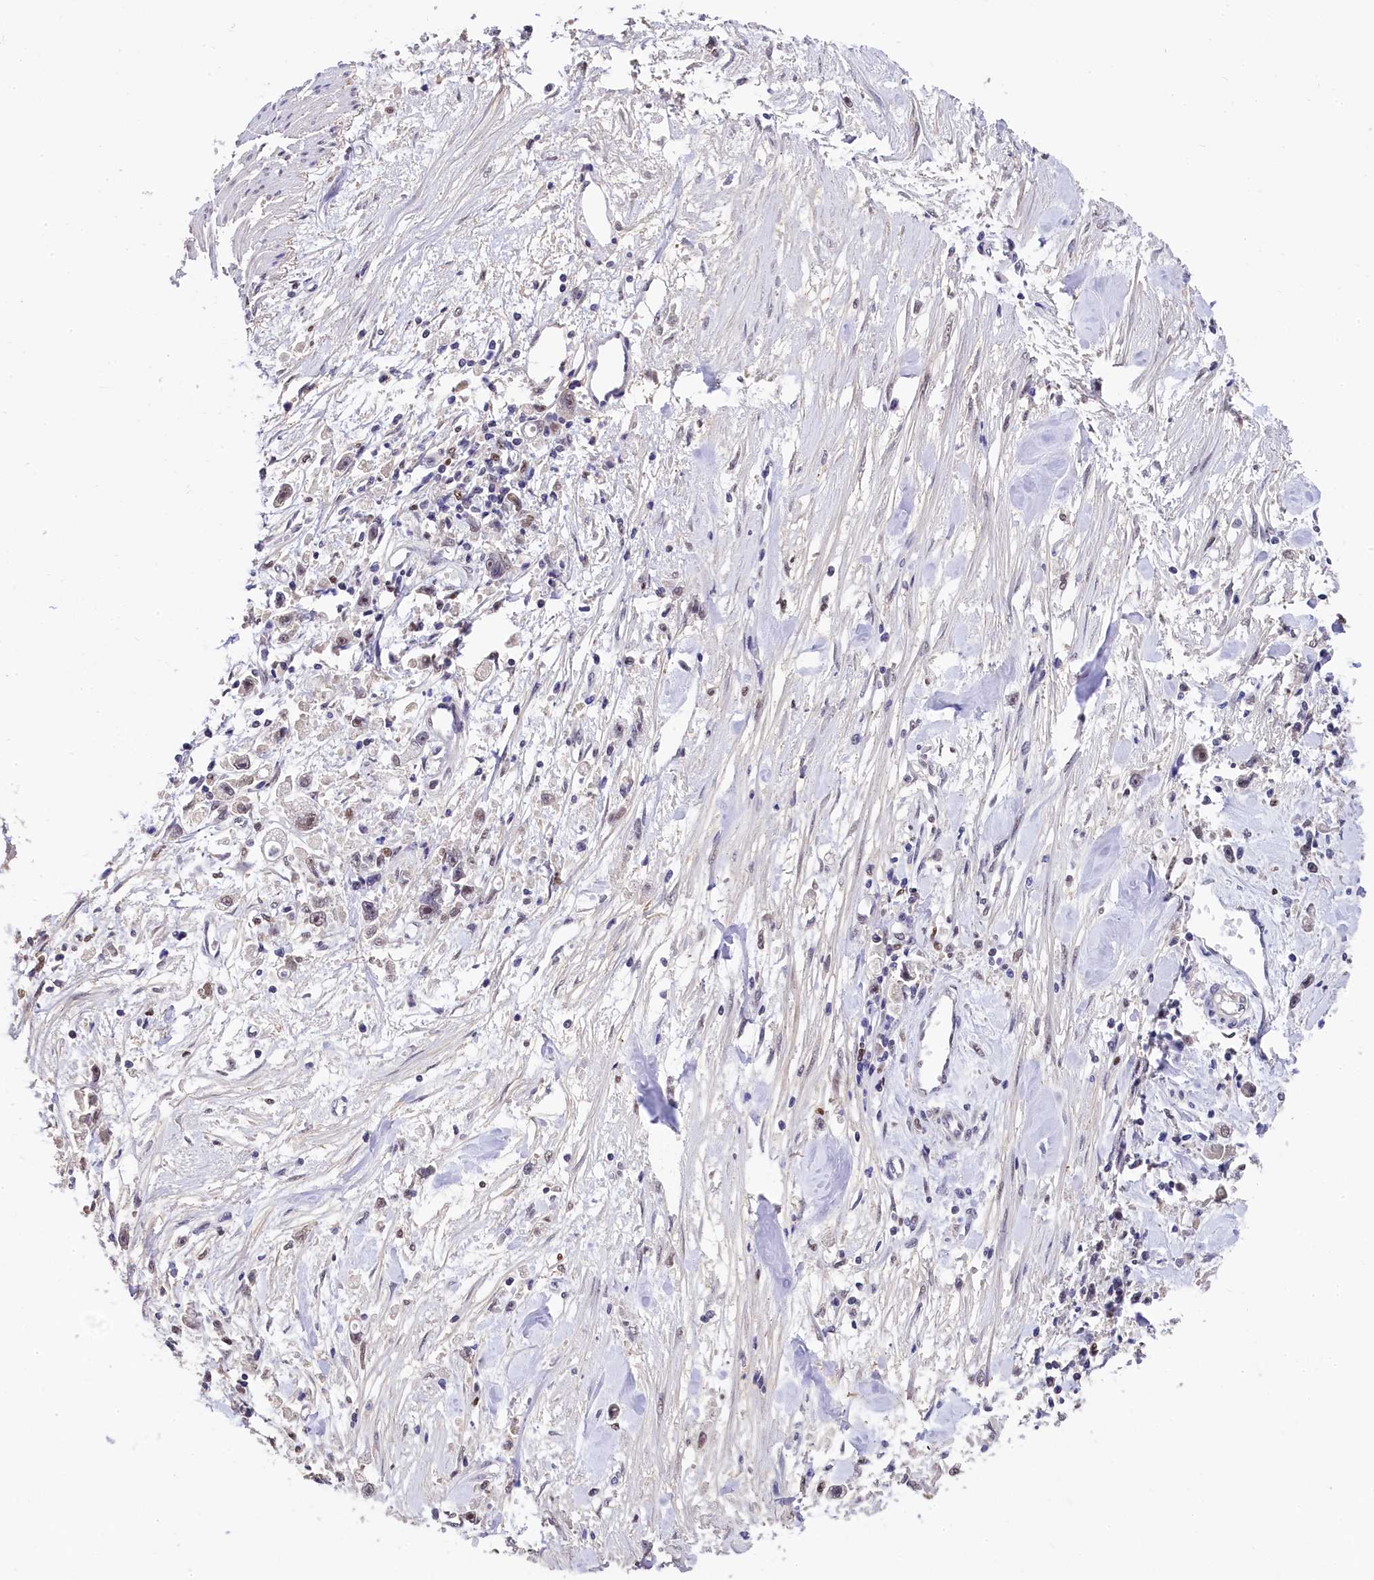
{"staining": {"intensity": "weak", "quantity": "<25%", "location": "nuclear"}, "tissue": "stomach cancer", "cell_type": "Tumor cells", "image_type": "cancer", "snomed": [{"axis": "morphology", "description": "Adenocarcinoma, NOS"}, {"axis": "topography", "description": "Stomach"}], "caption": "A photomicrograph of adenocarcinoma (stomach) stained for a protein demonstrates no brown staining in tumor cells.", "gene": "HECTD4", "patient": {"sex": "female", "age": 59}}